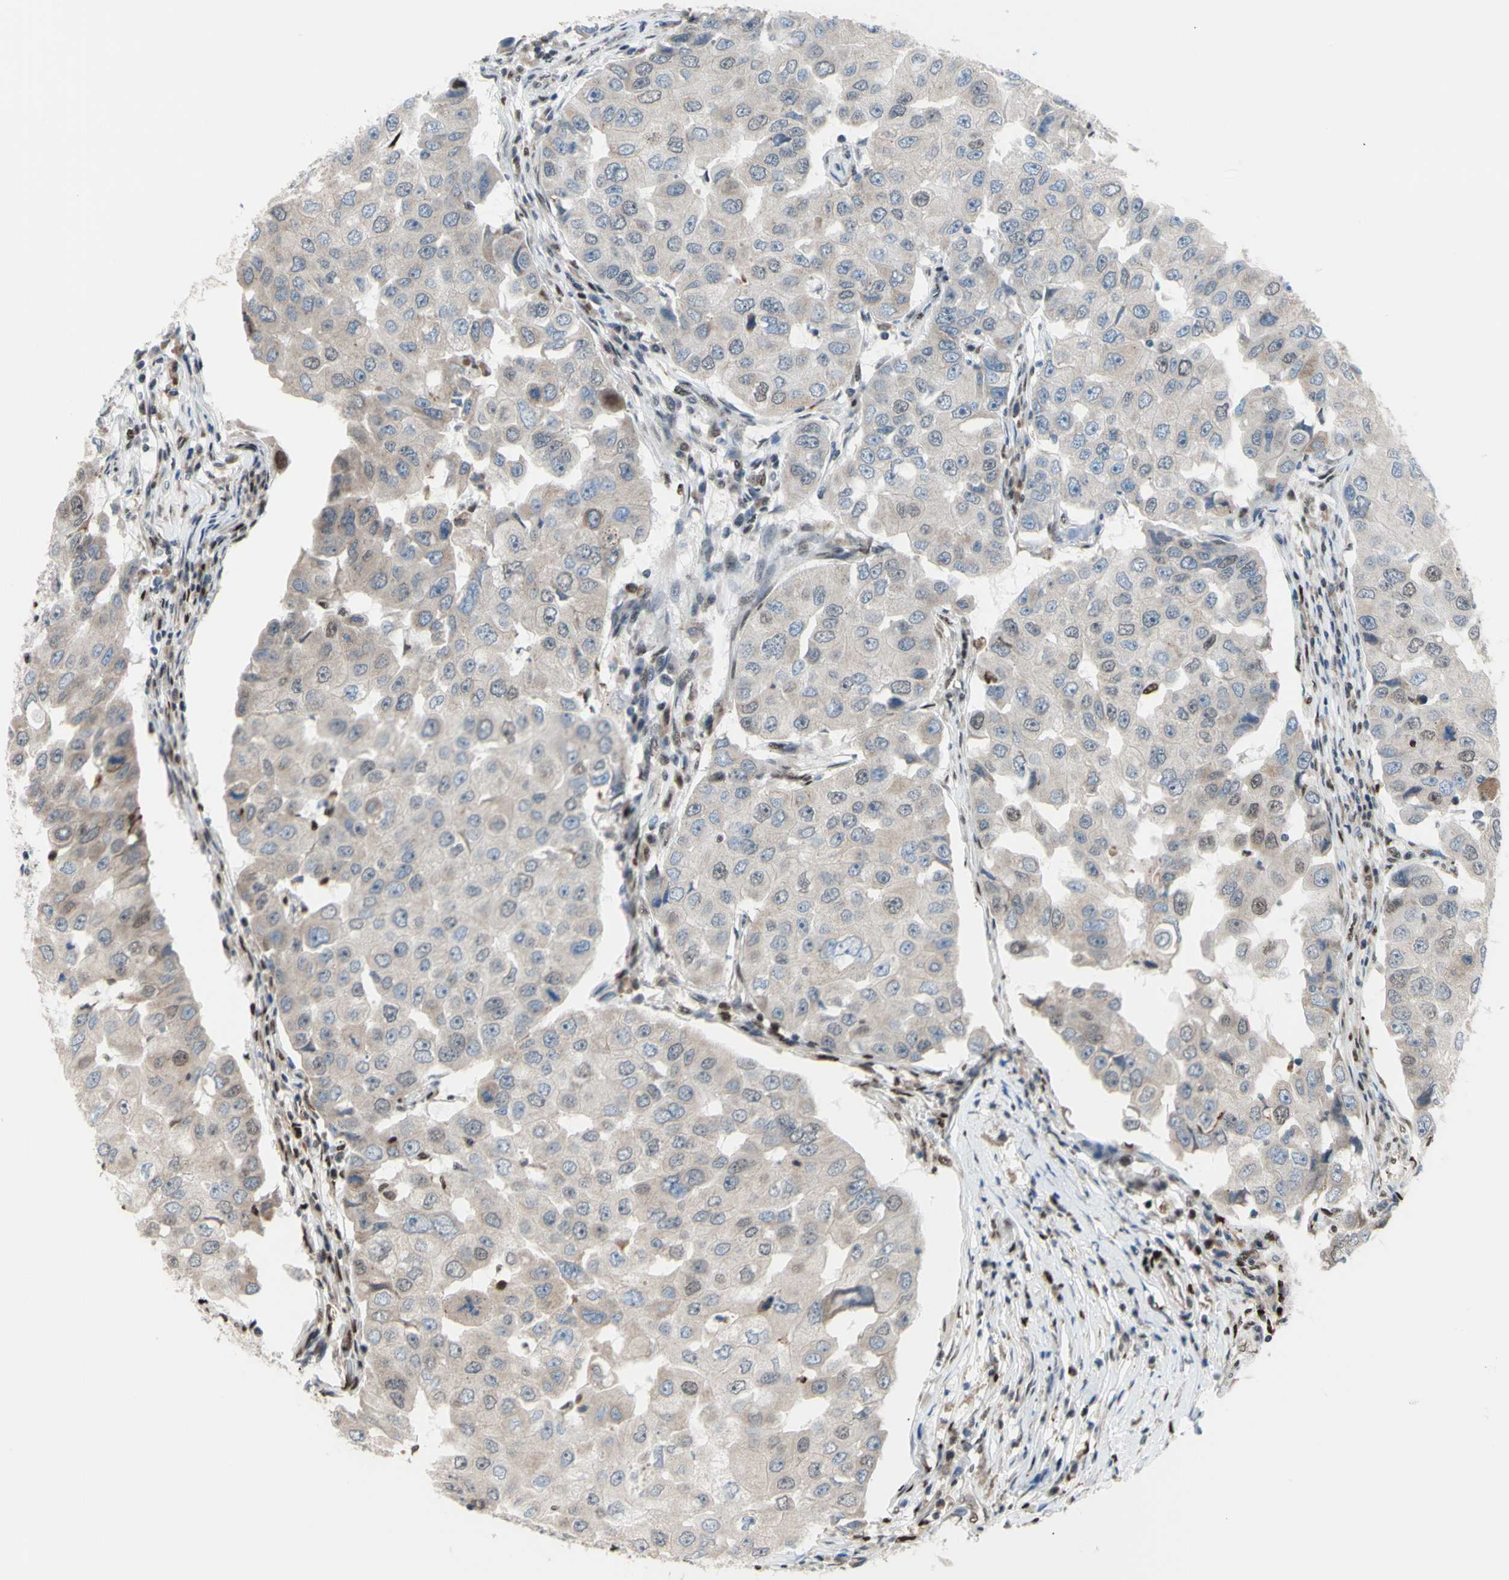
{"staining": {"intensity": "weak", "quantity": ">75%", "location": "cytoplasmic/membranous"}, "tissue": "breast cancer", "cell_type": "Tumor cells", "image_type": "cancer", "snomed": [{"axis": "morphology", "description": "Duct carcinoma"}, {"axis": "topography", "description": "Breast"}], "caption": "Tumor cells exhibit low levels of weak cytoplasmic/membranous staining in approximately >75% of cells in breast invasive ductal carcinoma. The staining was performed using DAB, with brown indicating positive protein expression. Nuclei are stained blue with hematoxylin.", "gene": "EED", "patient": {"sex": "female", "age": 27}}